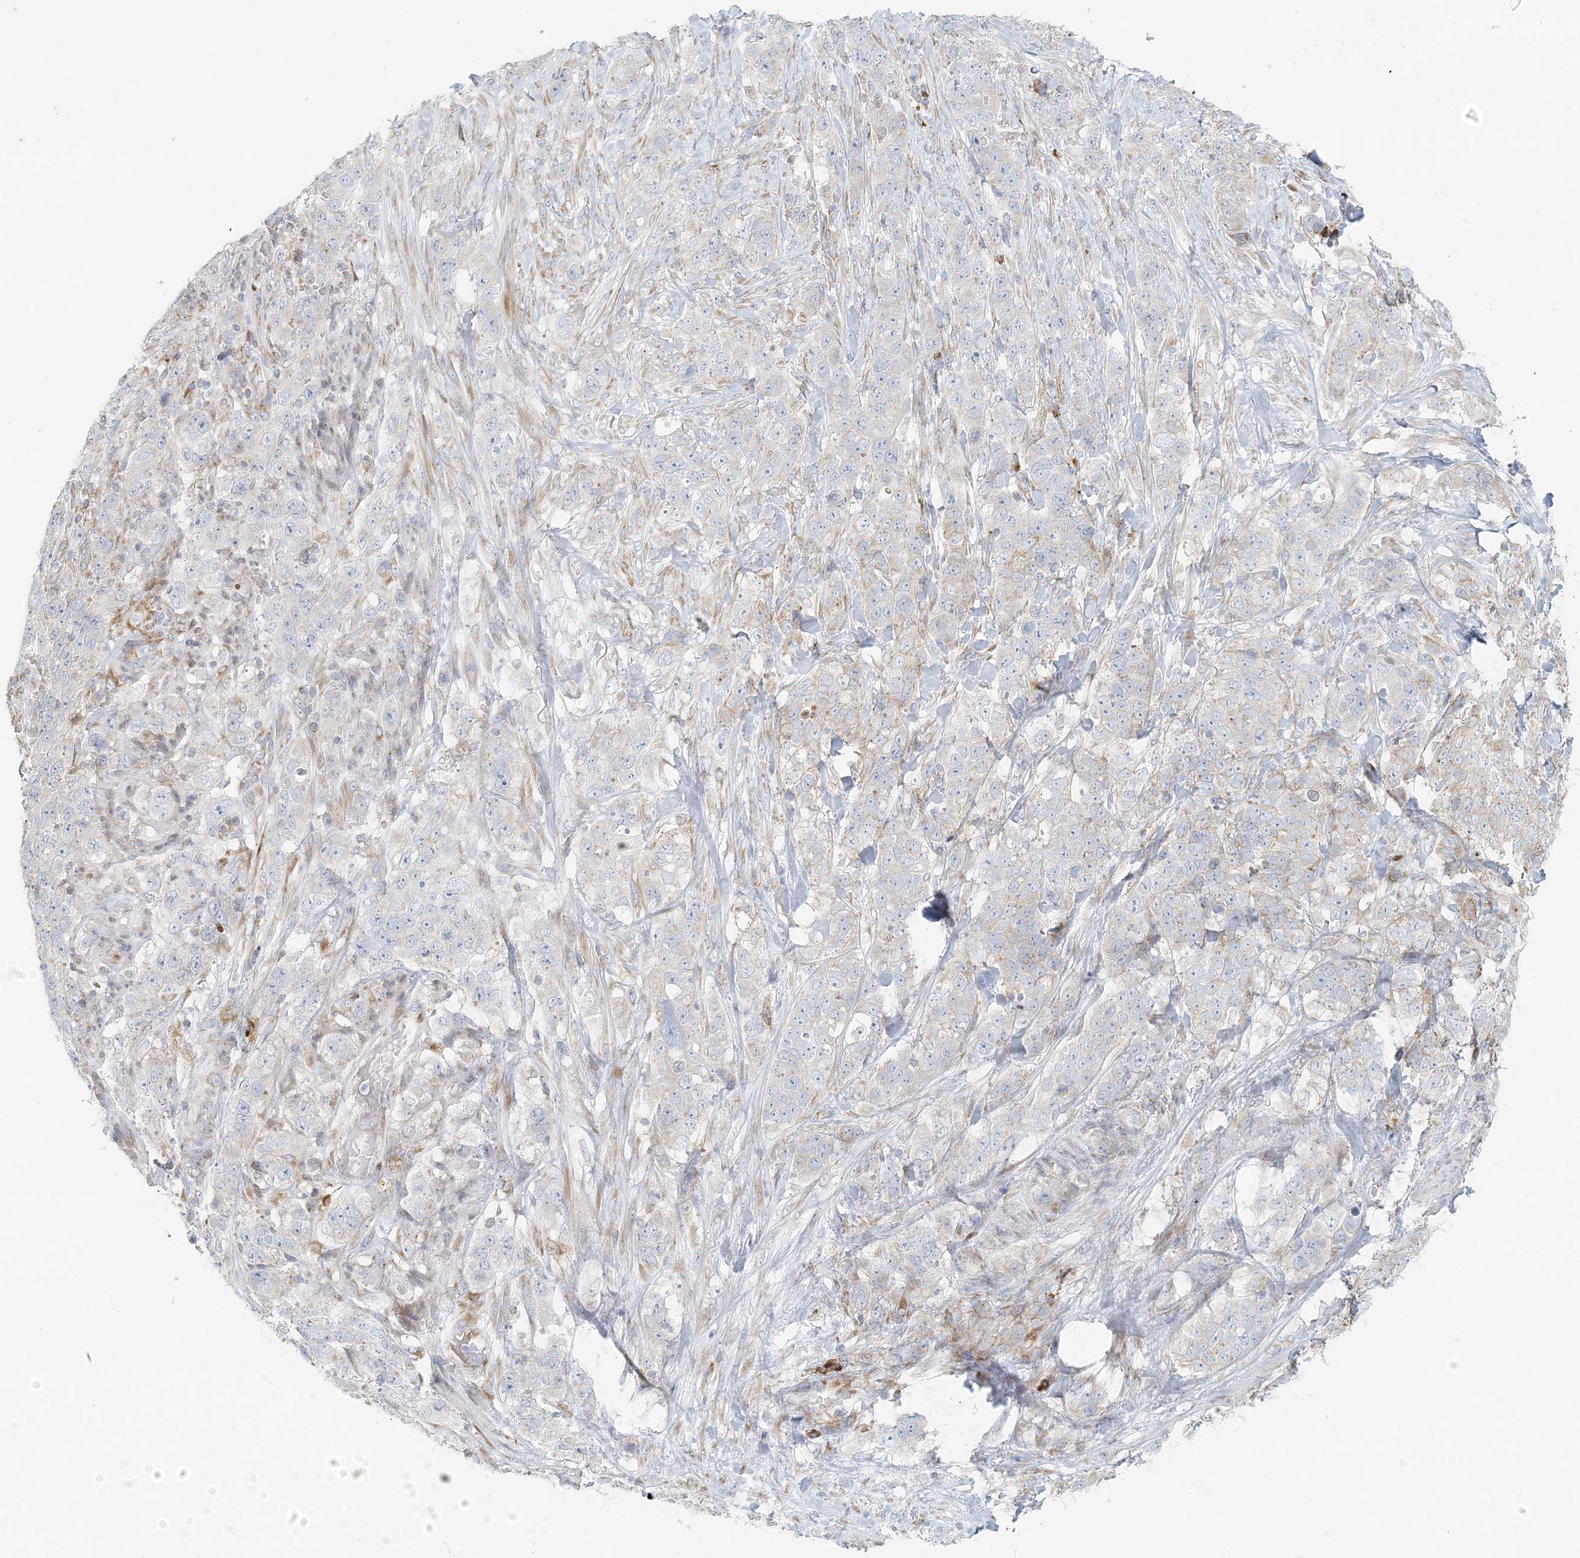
{"staining": {"intensity": "weak", "quantity": "<25%", "location": "cytoplasmic/membranous"}, "tissue": "stomach cancer", "cell_type": "Tumor cells", "image_type": "cancer", "snomed": [{"axis": "morphology", "description": "Adenocarcinoma, NOS"}, {"axis": "topography", "description": "Stomach"}], "caption": "Immunohistochemistry (IHC) histopathology image of stomach cancer (adenocarcinoma) stained for a protein (brown), which shows no positivity in tumor cells. Nuclei are stained in blue.", "gene": "STK11IP", "patient": {"sex": "male", "age": 48}}